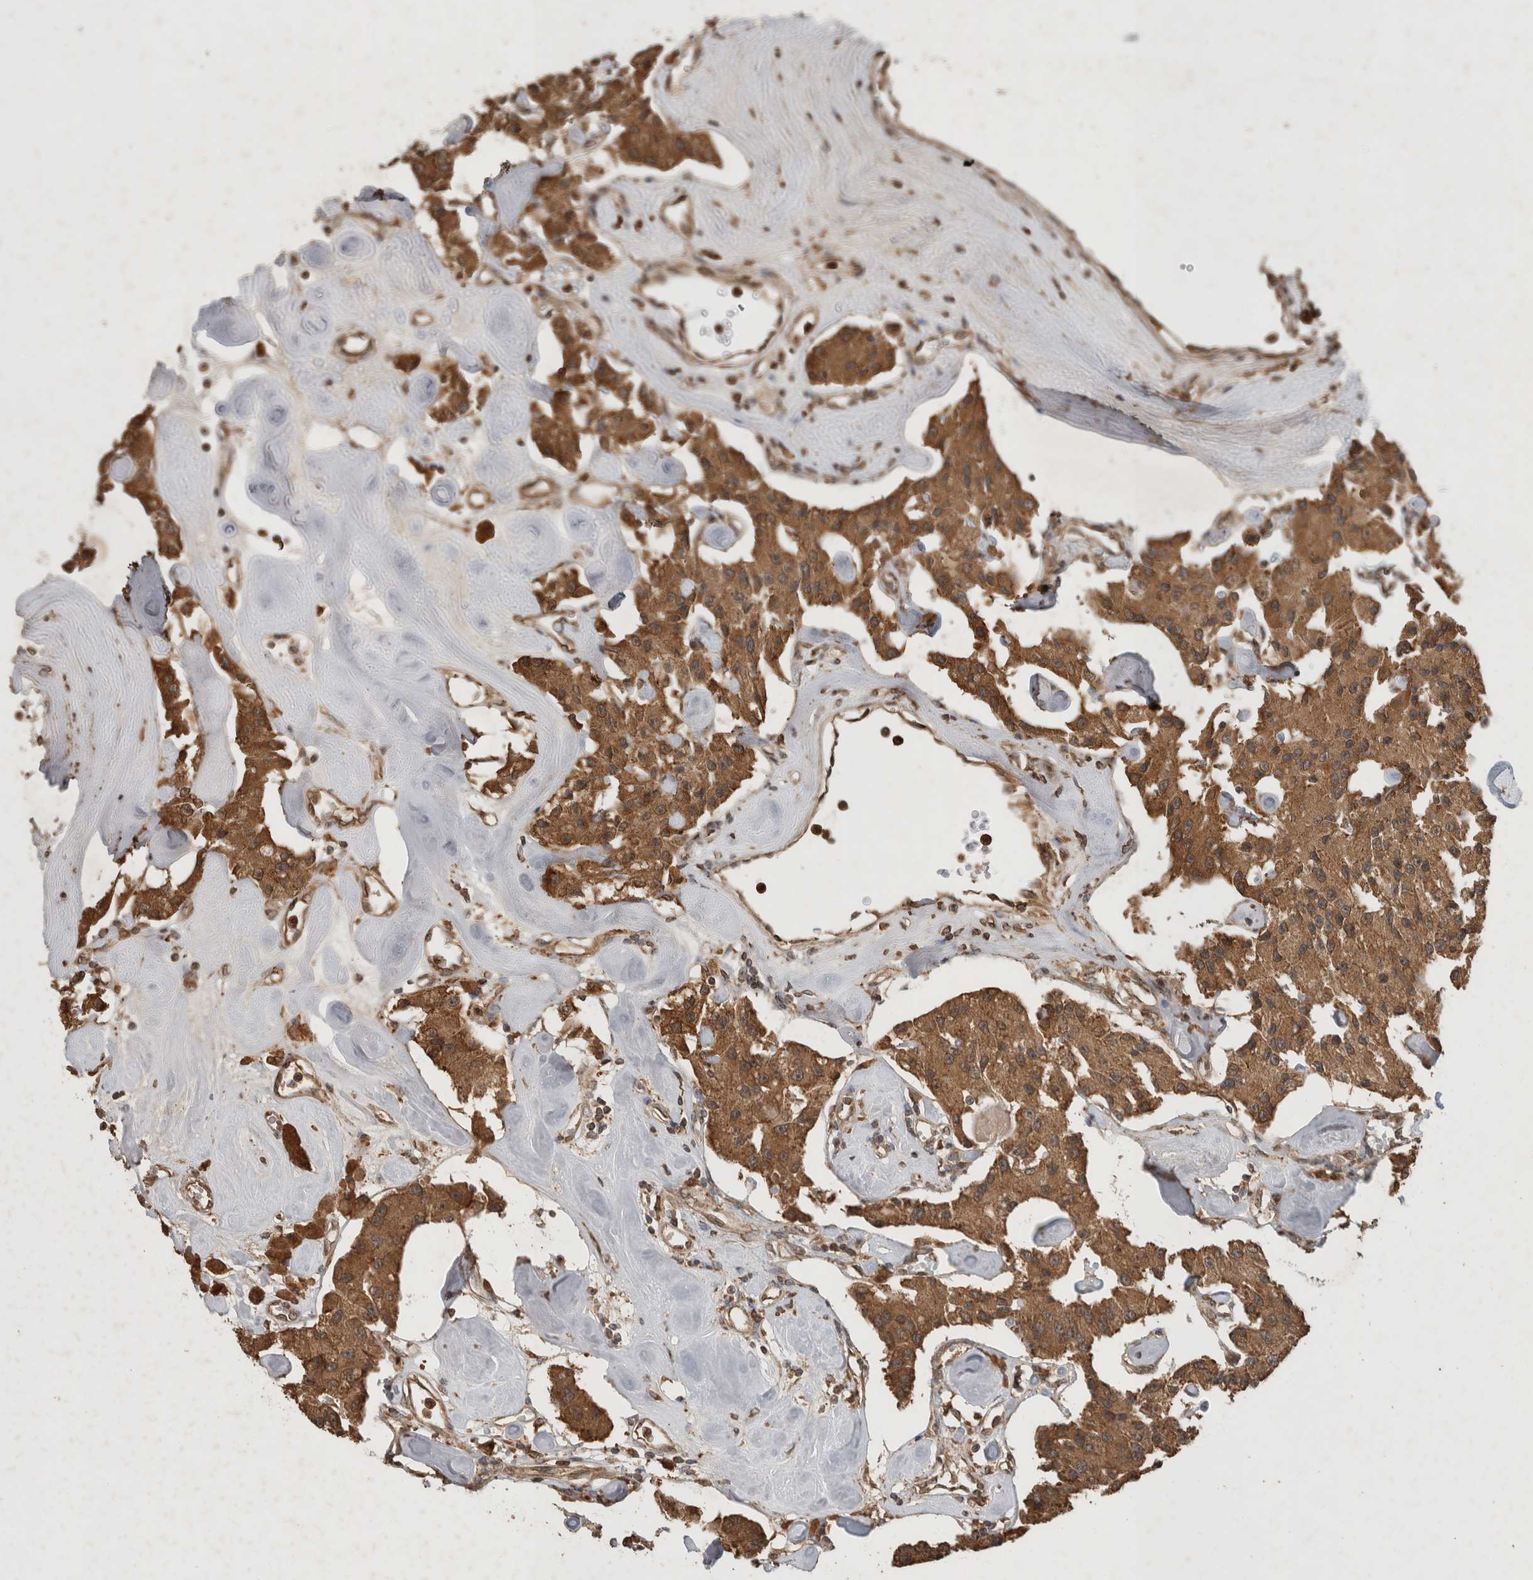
{"staining": {"intensity": "moderate", "quantity": ">75%", "location": "cytoplasmic/membranous"}, "tissue": "carcinoid", "cell_type": "Tumor cells", "image_type": "cancer", "snomed": [{"axis": "morphology", "description": "Carcinoid, malignant, NOS"}, {"axis": "topography", "description": "Pancreas"}], "caption": "Protein analysis of carcinoid (malignant) tissue demonstrates moderate cytoplasmic/membranous expression in about >75% of tumor cells.", "gene": "OTUD7B", "patient": {"sex": "male", "age": 41}}